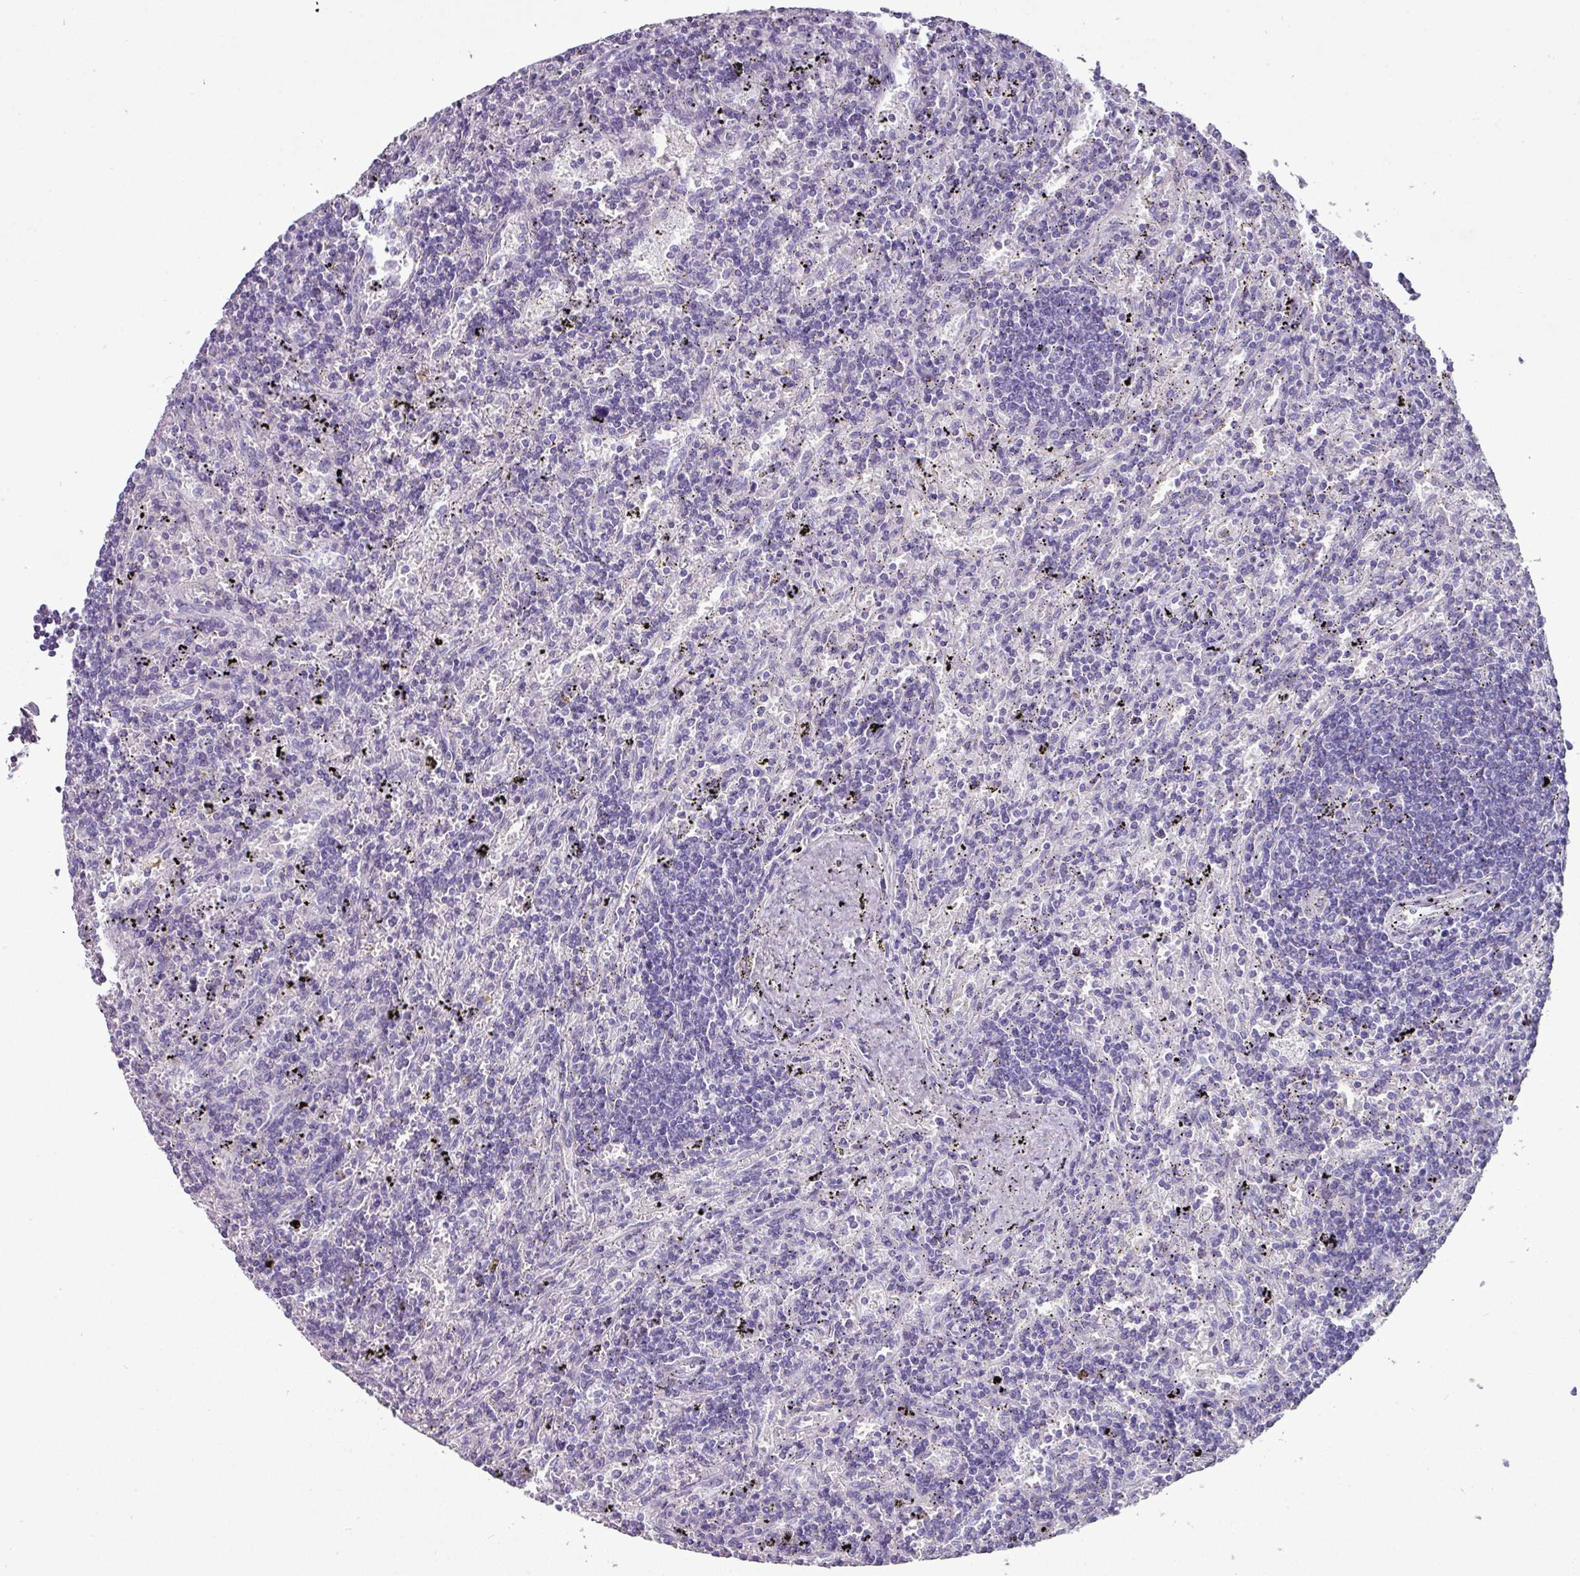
{"staining": {"intensity": "negative", "quantity": "none", "location": "none"}, "tissue": "lymphoma", "cell_type": "Tumor cells", "image_type": "cancer", "snomed": [{"axis": "morphology", "description": "Malignant lymphoma, non-Hodgkin's type, Low grade"}, {"axis": "topography", "description": "Spleen"}], "caption": "The IHC photomicrograph has no significant positivity in tumor cells of malignant lymphoma, non-Hodgkin's type (low-grade) tissue.", "gene": "GSTA3", "patient": {"sex": "male", "age": 76}}